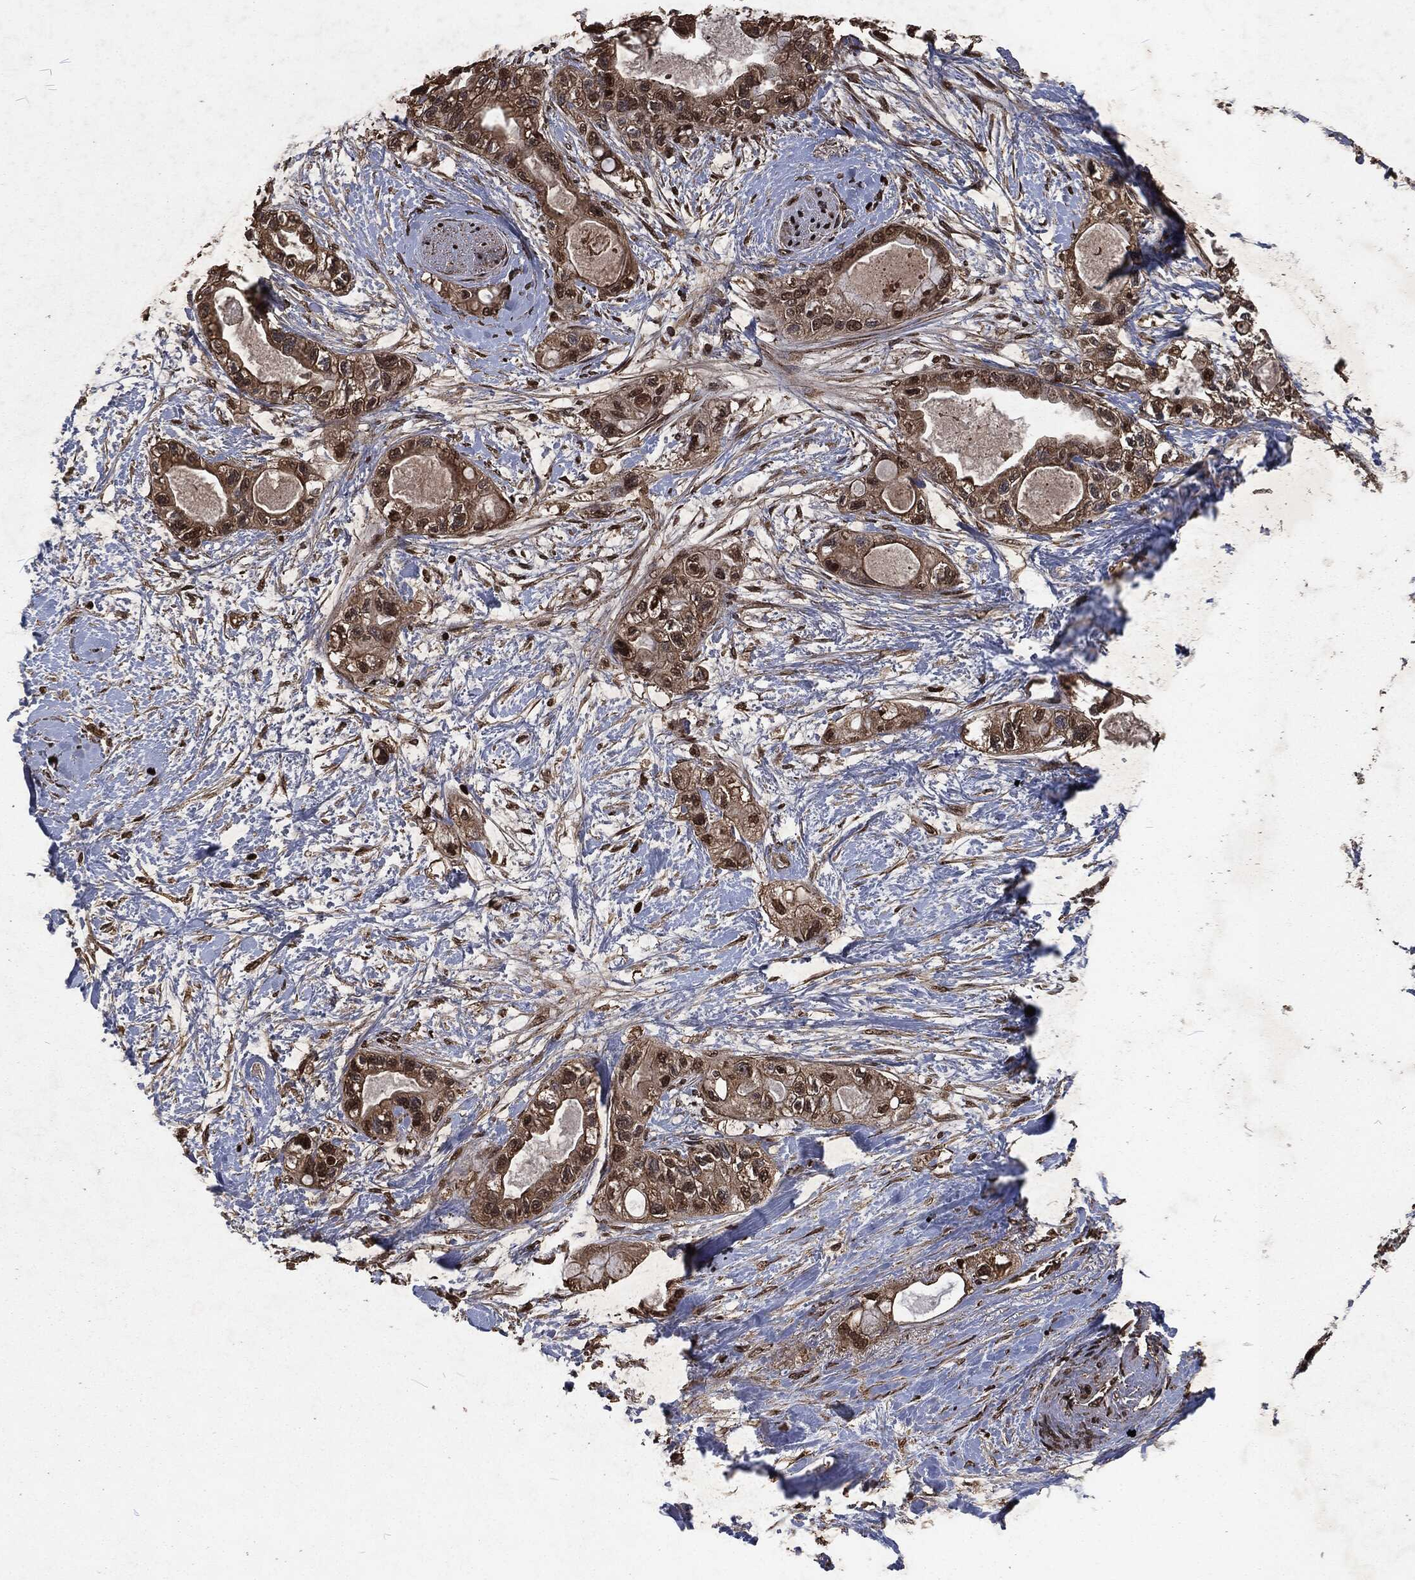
{"staining": {"intensity": "strong", "quantity": "<25%", "location": "nuclear"}, "tissue": "pancreatic cancer", "cell_type": "Tumor cells", "image_type": "cancer", "snomed": [{"axis": "morphology", "description": "Adenocarcinoma, NOS"}, {"axis": "topography", "description": "Pancreas"}], "caption": "A medium amount of strong nuclear expression is identified in approximately <25% of tumor cells in pancreatic cancer tissue.", "gene": "SNAI1", "patient": {"sex": "female", "age": 56}}